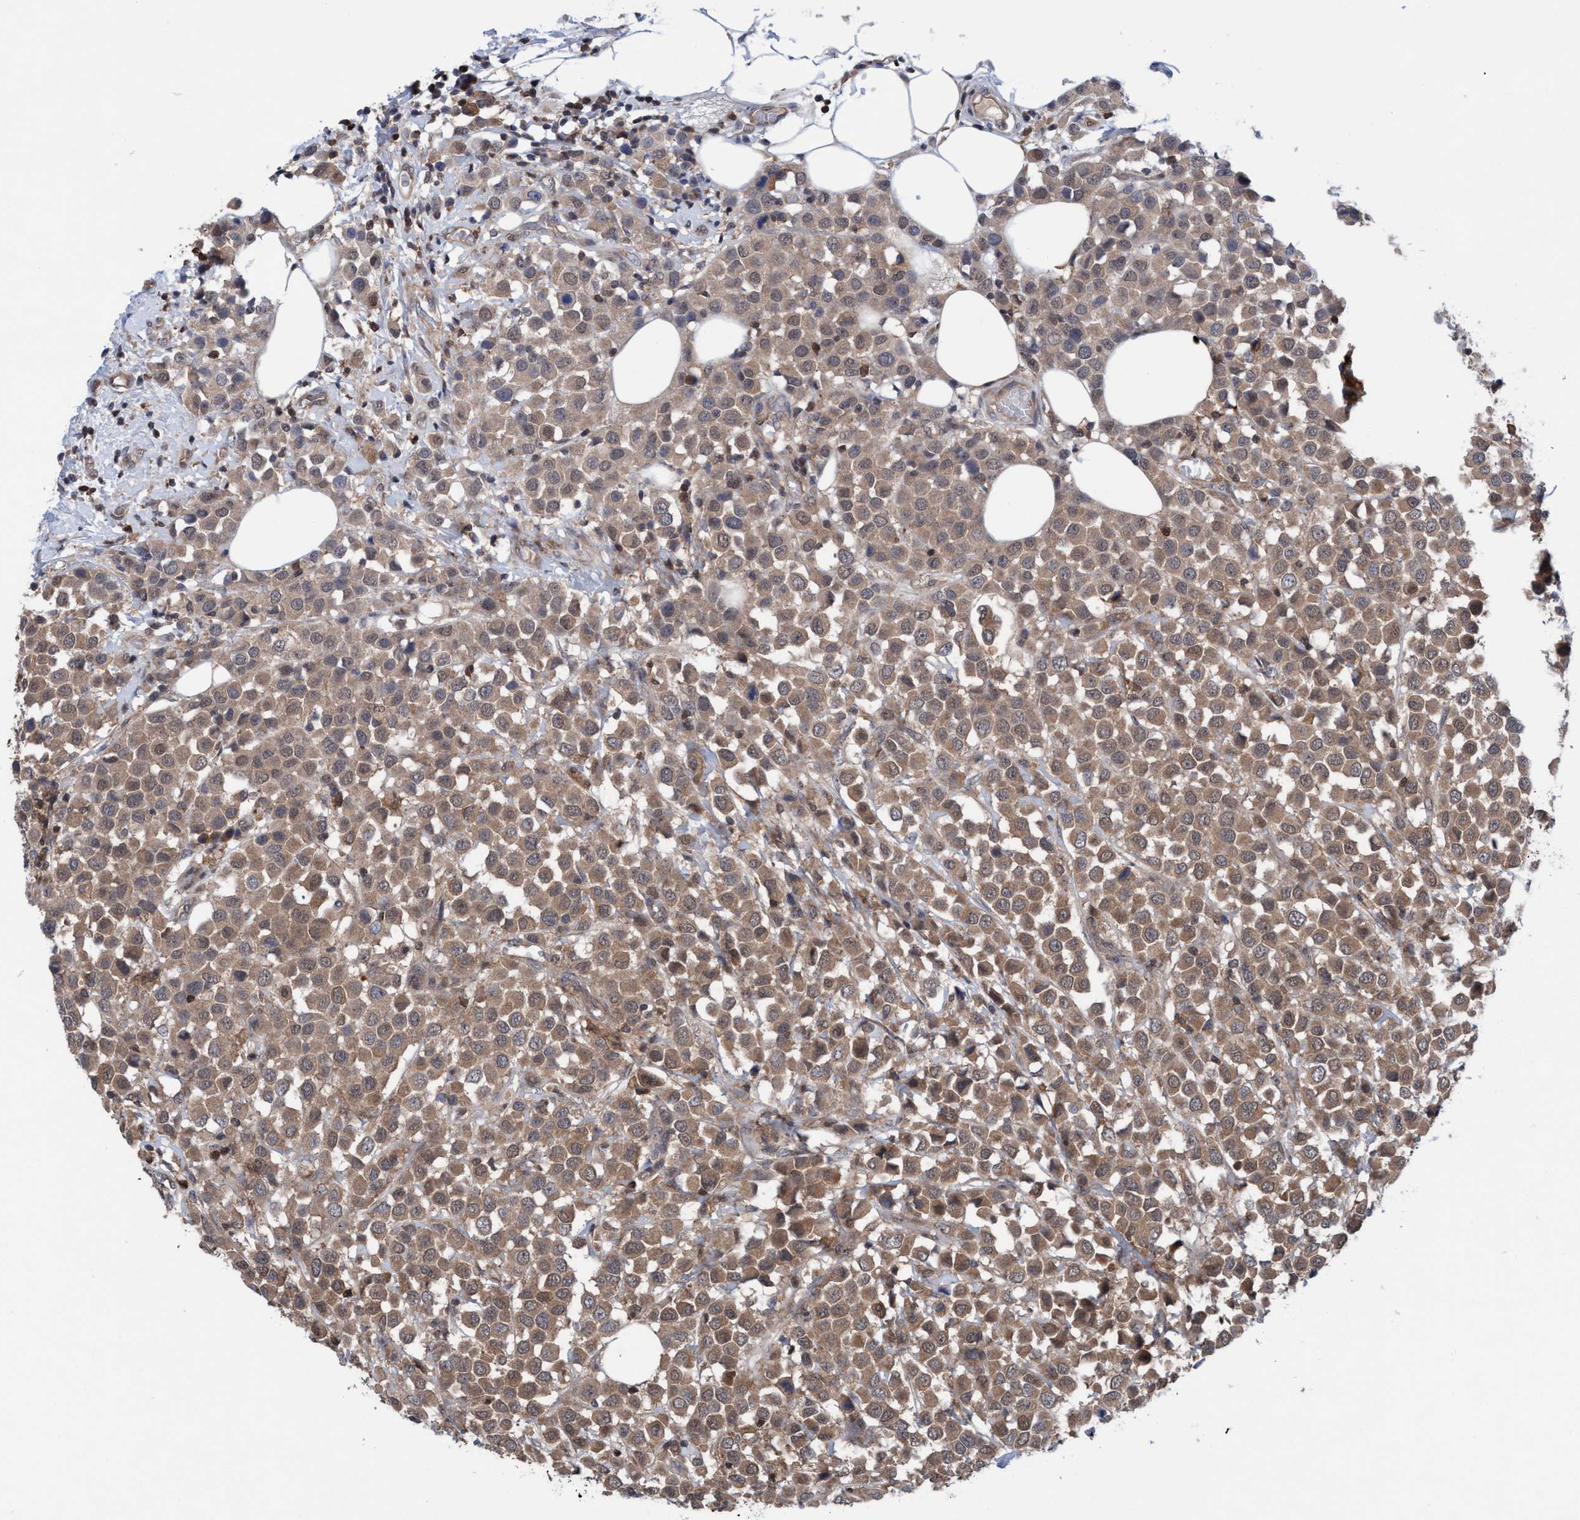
{"staining": {"intensity": "moderate", "quantity": ">75%", "location": "cytoplasmic/membranous"}, "tissue": "breast cancer", "cell_type": "Tumor cells", "image_type": "cancer", "snomed": [{"axis": "morphology", "description": "Duct carcinoma"}, {"axis": "topography", "description": "Breast"}], "caption": "Intraductal carcinoma (breast) stained with a protein marker reveals moderate staining in tumor cells.", "gene": "GLOD4", "patient": {"sex": "female", "age": 61}}